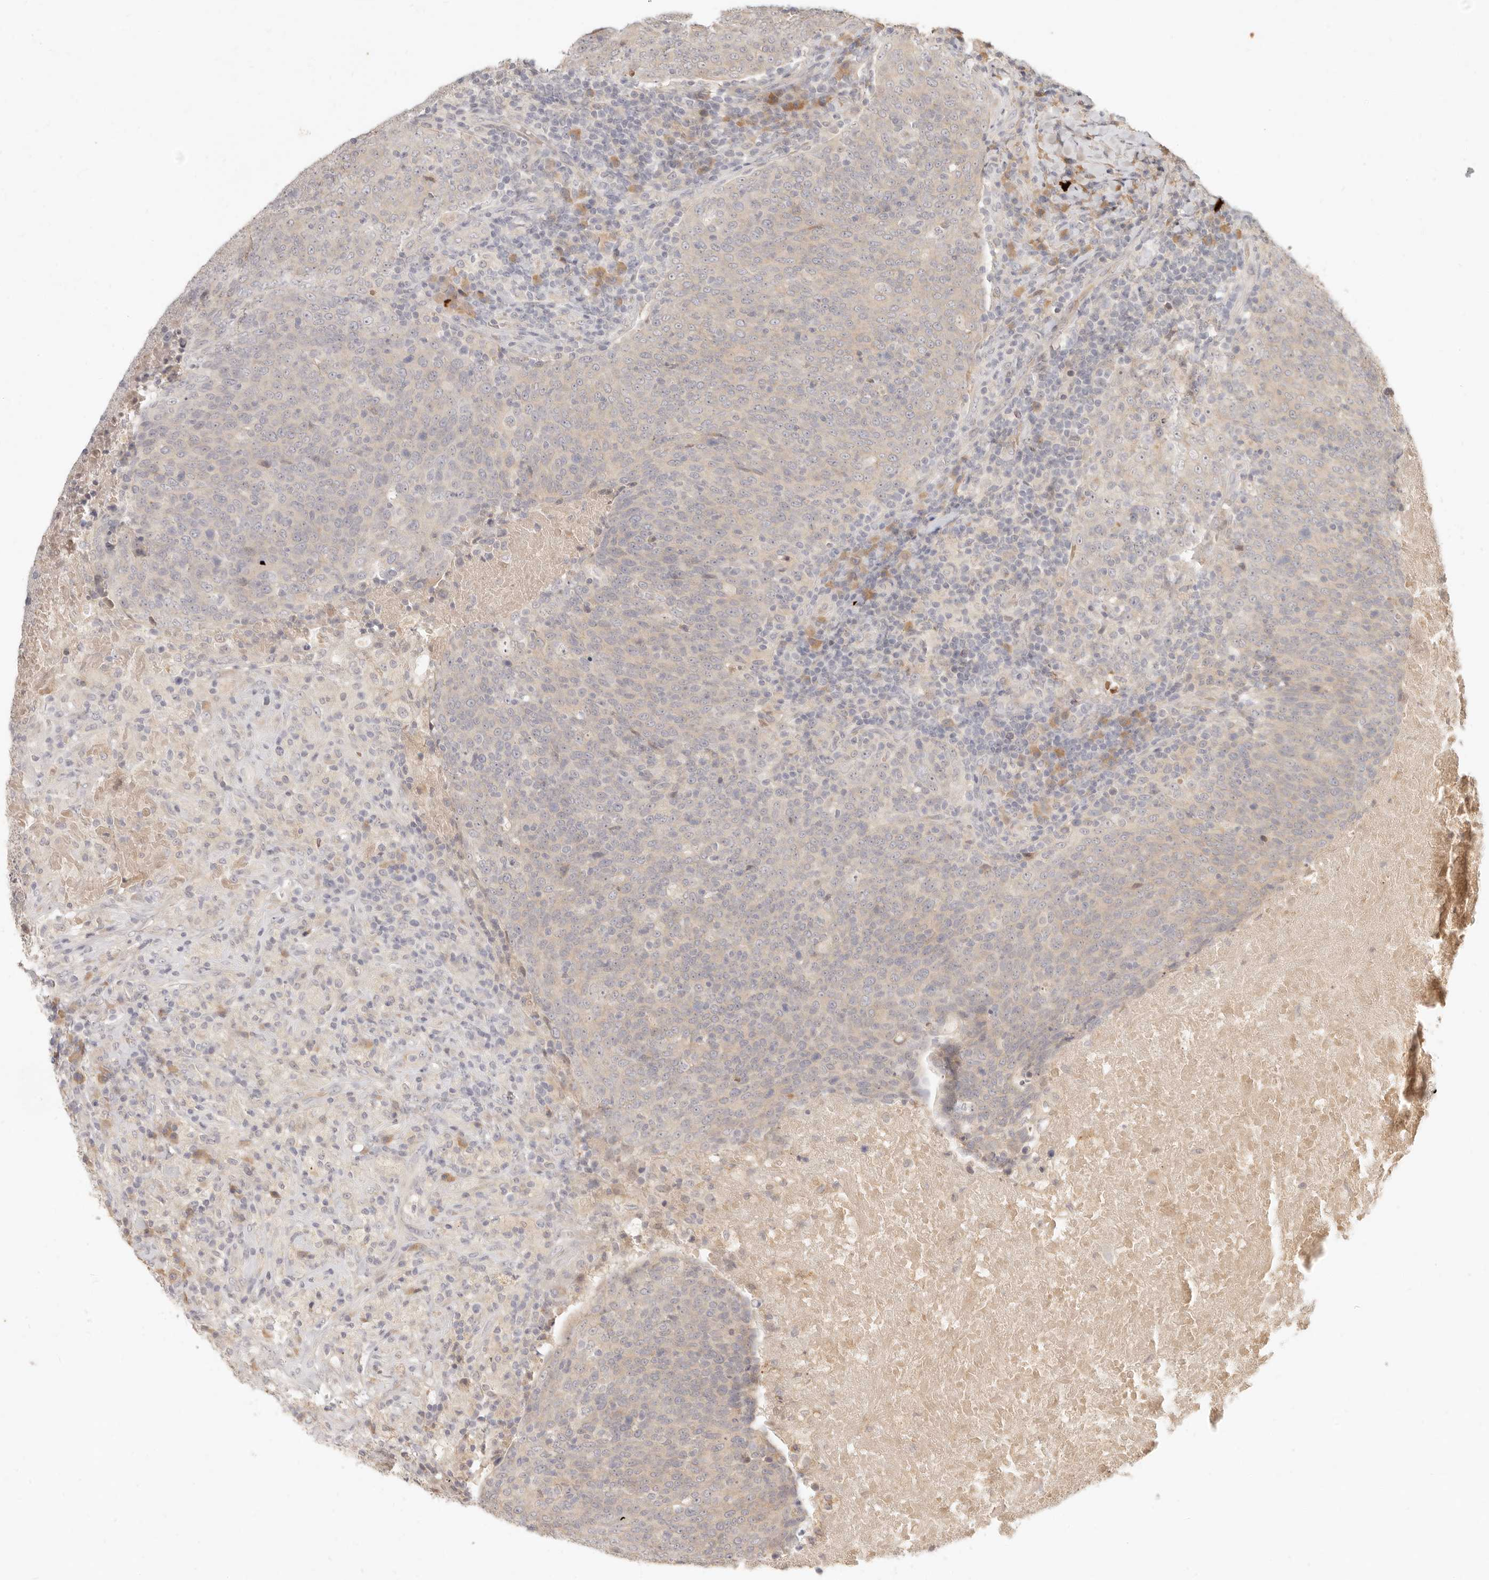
{"staining": {"intensity": "weak", "quantity": "25%-75%", "location": "cytoplasmic/membranous"}, "tissue": "head and neck cancer", "cell_type": "Tumor cells", "image_type": "cancer", "snomed": [{"axis": "morphology", "description": "Squamous cell carcinoma, NOS"}, {"axis": "morphology", "description": "Squamous cell carcinoma, metastatic, NOS"}, {"axis": "topography", "description": "Lymph node"}, {"axis": "topography", "description": "Head-Neck"}], "caption": "Protein analysis of head and neck cancer tissue shows weak cytoplasmic/membranous expression in about 25%-75% of tumor cells. The staining was performed using DAB (3,3'-diaminobenzidine), with brown indicating positive protein expression. Nuclei are stained blue with hematoxylin.", "gene": "UBXN11", "patient": {"sex": "male", "age": 62}}